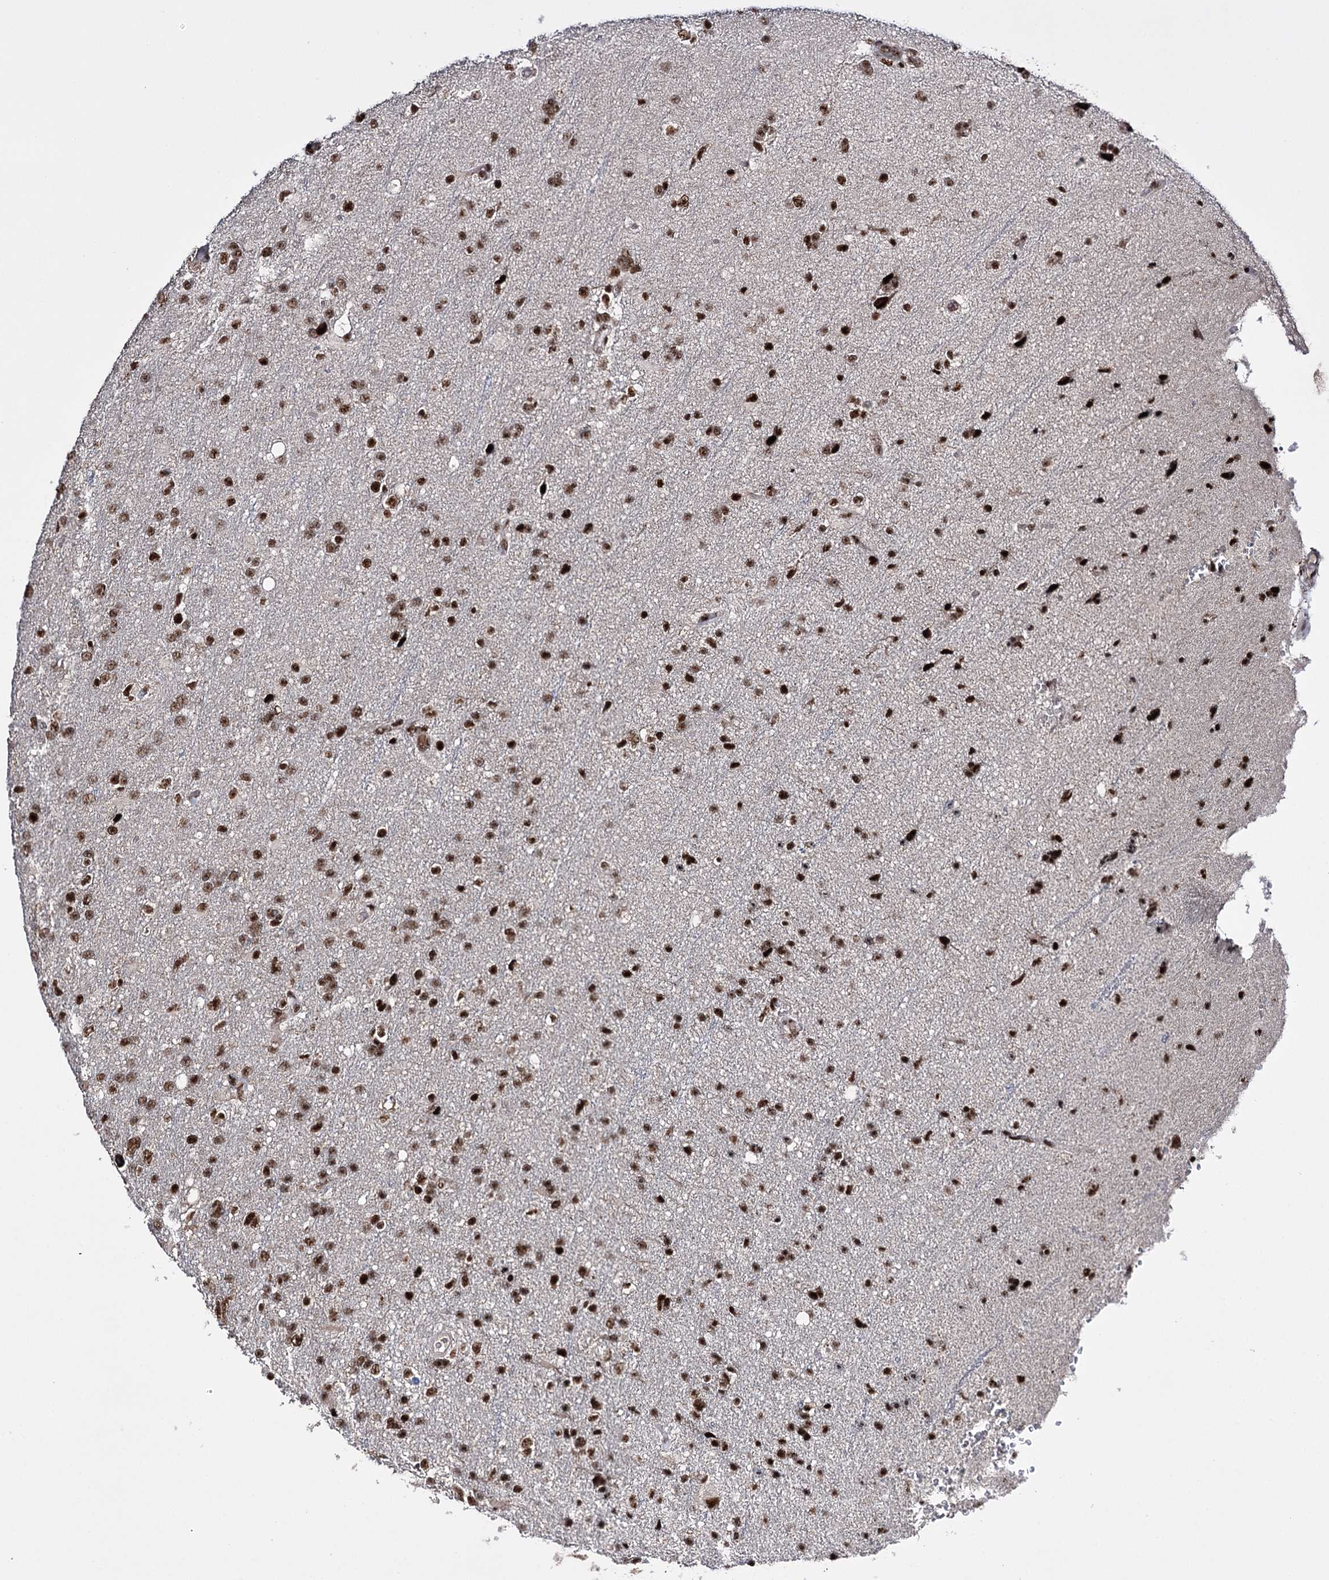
{"staining": {"intensity": "strong", "quantity": ">75%", "location": "nuclear"}, "tissue": "glioma", "cell_type": "Tumor cells", "image_type": "cancer", "snomed": [{"axis": "morphology", "description": "Glioma, malignant, High grade"}, {"axis": "topography", "description": "Brain"}], "caption": "A brown stain highlights strong nuclear staining of a protein in glioma tumor cells.", "gene": "PRPF40A", "patient": {"sex": "male", "age": 61}}